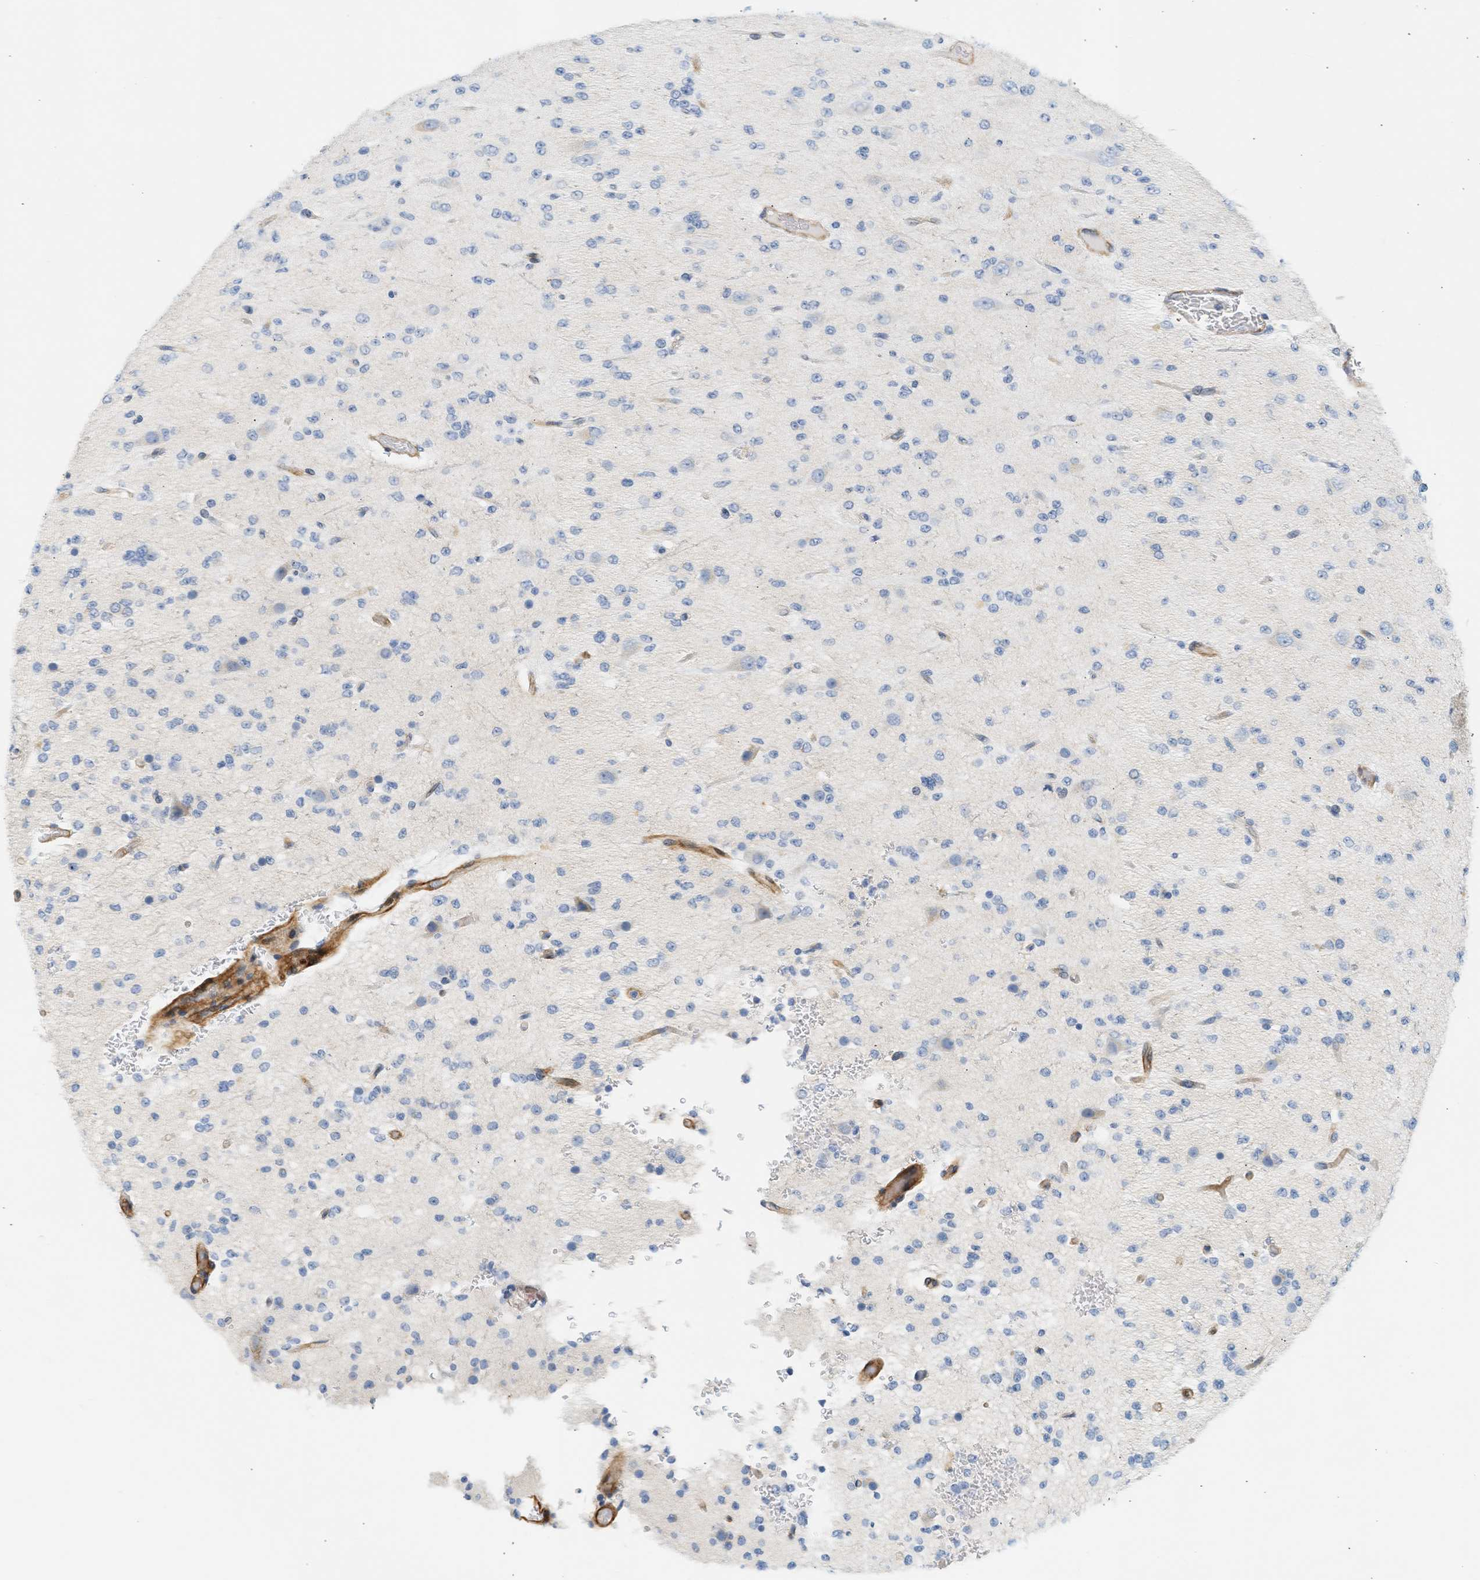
{"staining": {"intensity": "negative", "quantity": "none", "location": "none"}, "tissue": "glioma", "cell_type": "Tumor cells", "image_type": "cancer", "snomed": [{"axis": "morphology", "description": "Glioma, malignant, Low grade"}, {"axis": "topography", "description": "Brain"}], "caption": "Immunohistochemistry (IHC) image of glioma stained for a protein (brown), which exhibits no positivity in tumor cells.", "gene": "SLC30A7", "patient": {"sex": "male", "age": 38}}